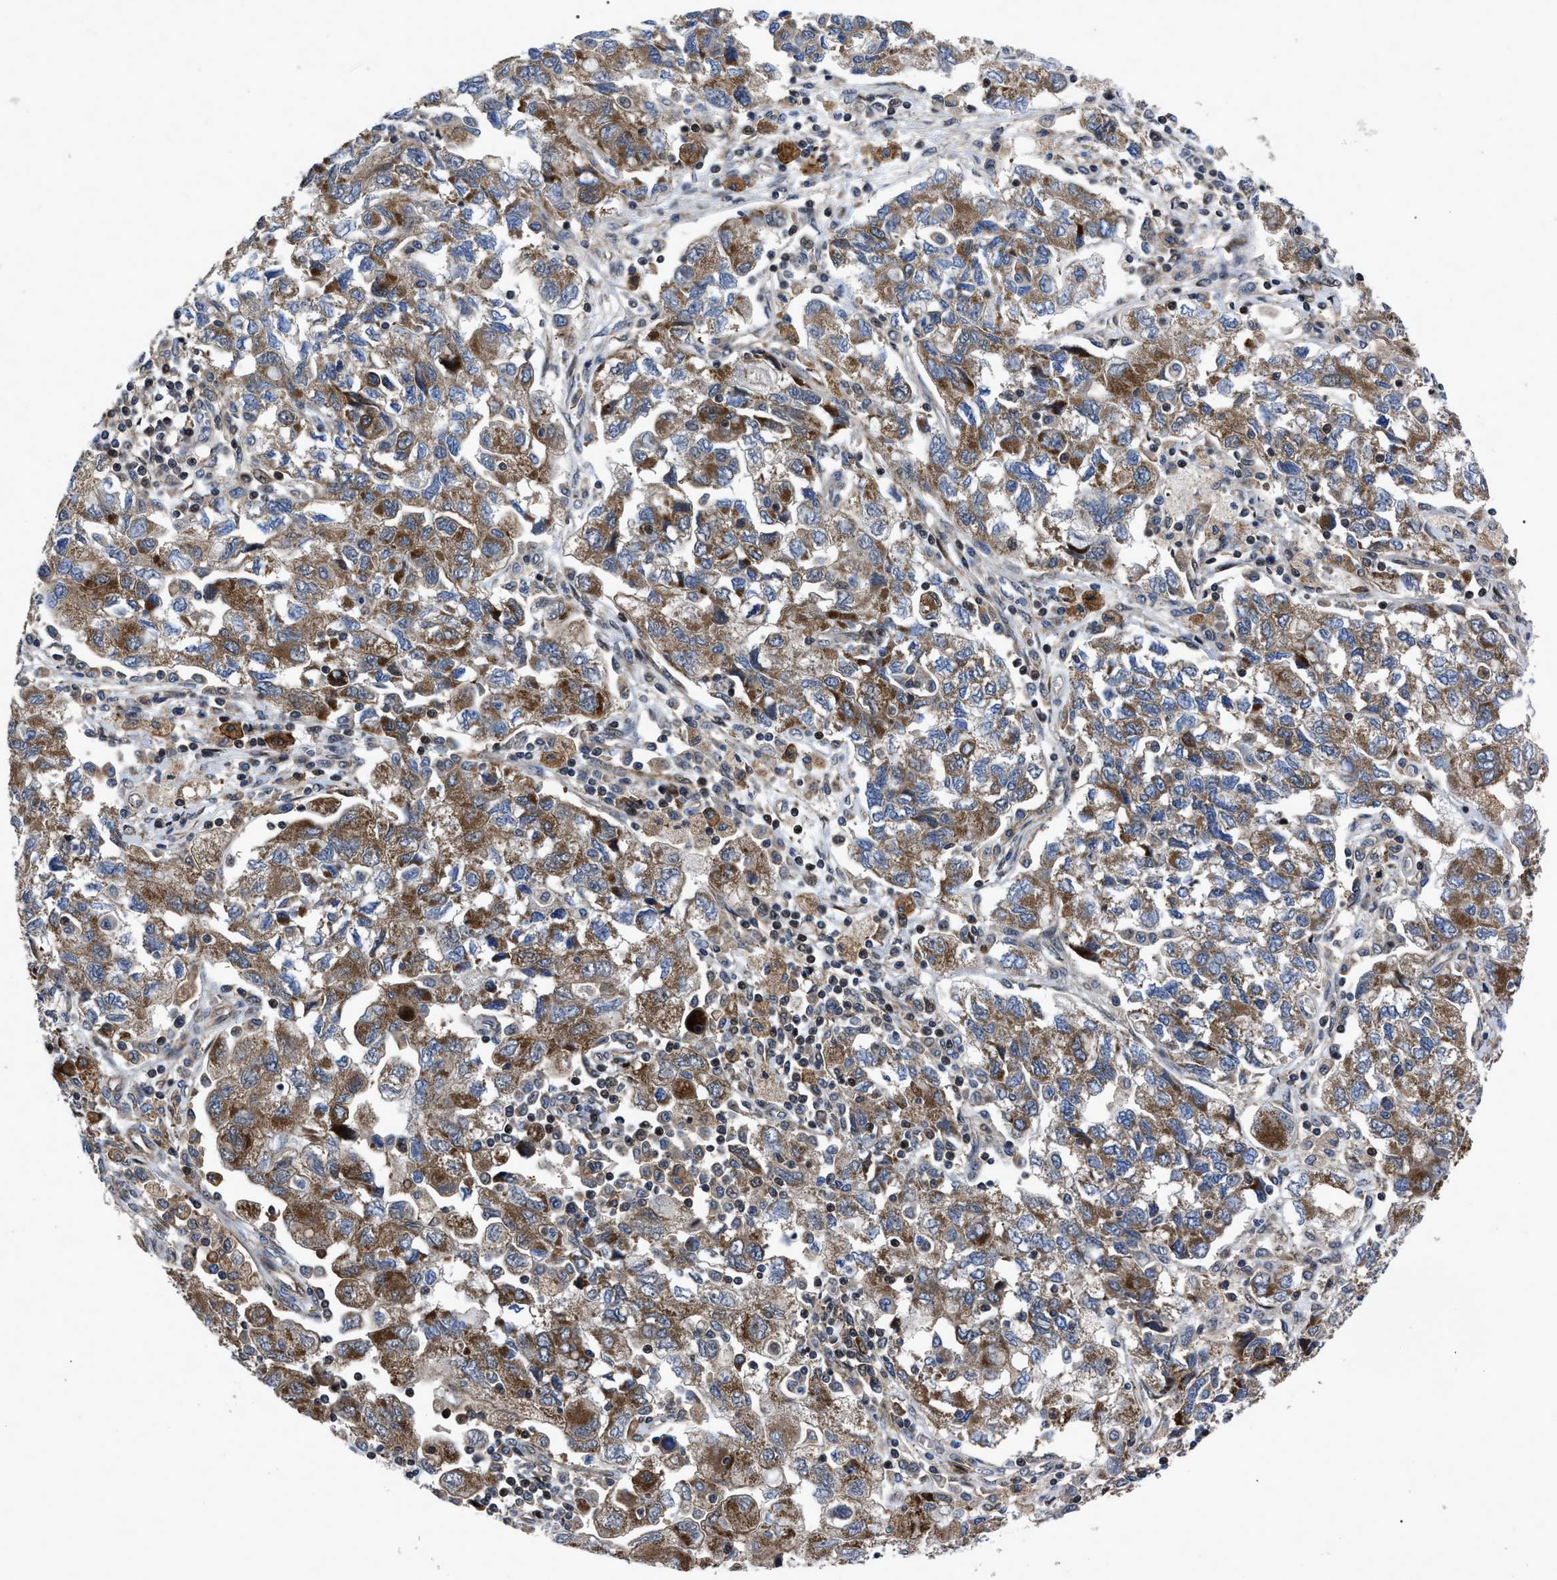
{"staining": {"intensity": "moderate", "quantity": ">75%", "location": "cytoplasmic/membranous"}, "tissue": "ovarian cancer", "cell_type": "Tumor cells", "image_type": "cancer", "snomed": [{"axis": "morphology", "description": "Carcinoma, NOS"}, {"axis": "morphology", "description": "Cystadenocarcinoma, serous, NOS"}, {"axis": "topography", "description": "Ovary"}], "caption": "Human ovarian serous cystadenocarcinoma stained for a protein (brown) exhibits moderate cytoplasmic/membranous positive positivity in approximately >75% of tumor cells.", "gene": "PPWD1", "patient": {"sex": "female", "age": 69}}